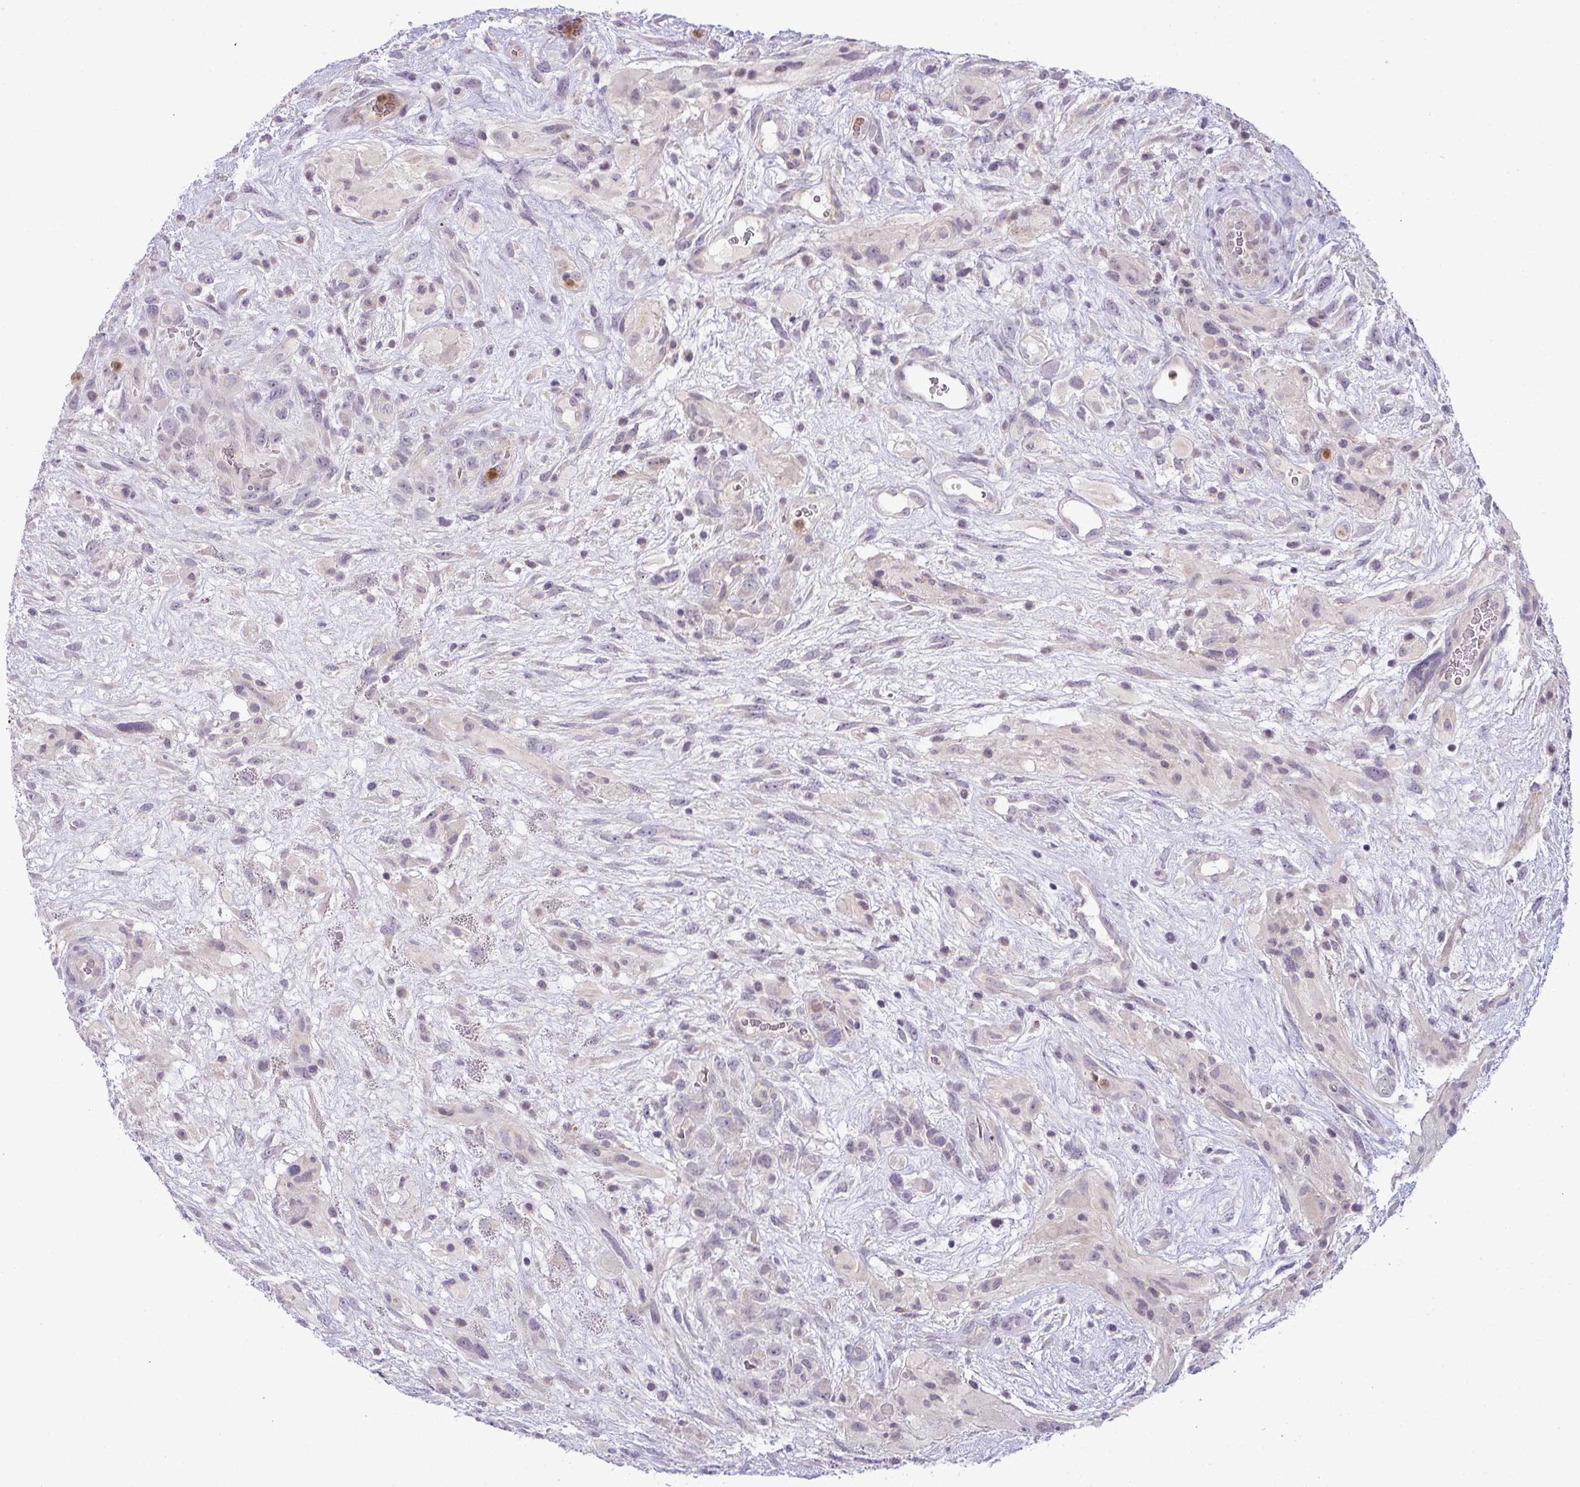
{"staining": {"intensity": "negative", "quantity": "none", "location": "none"}, "tissue": "glioma", "cell_type": "Tumor cells", "image_type": "cancer", "snomed": [{"axis": "morphology", "description": "Glioma, malignant, High grade"}, {"axis": "topography", "description": "Brain"}], "caption": "Protein analysis of glioma demonstrates no significant positivity in tumor cells. Nuclei are stained in blue.", "gene": "HBEGF", "patient": {"sex": "male", "age": 61}}